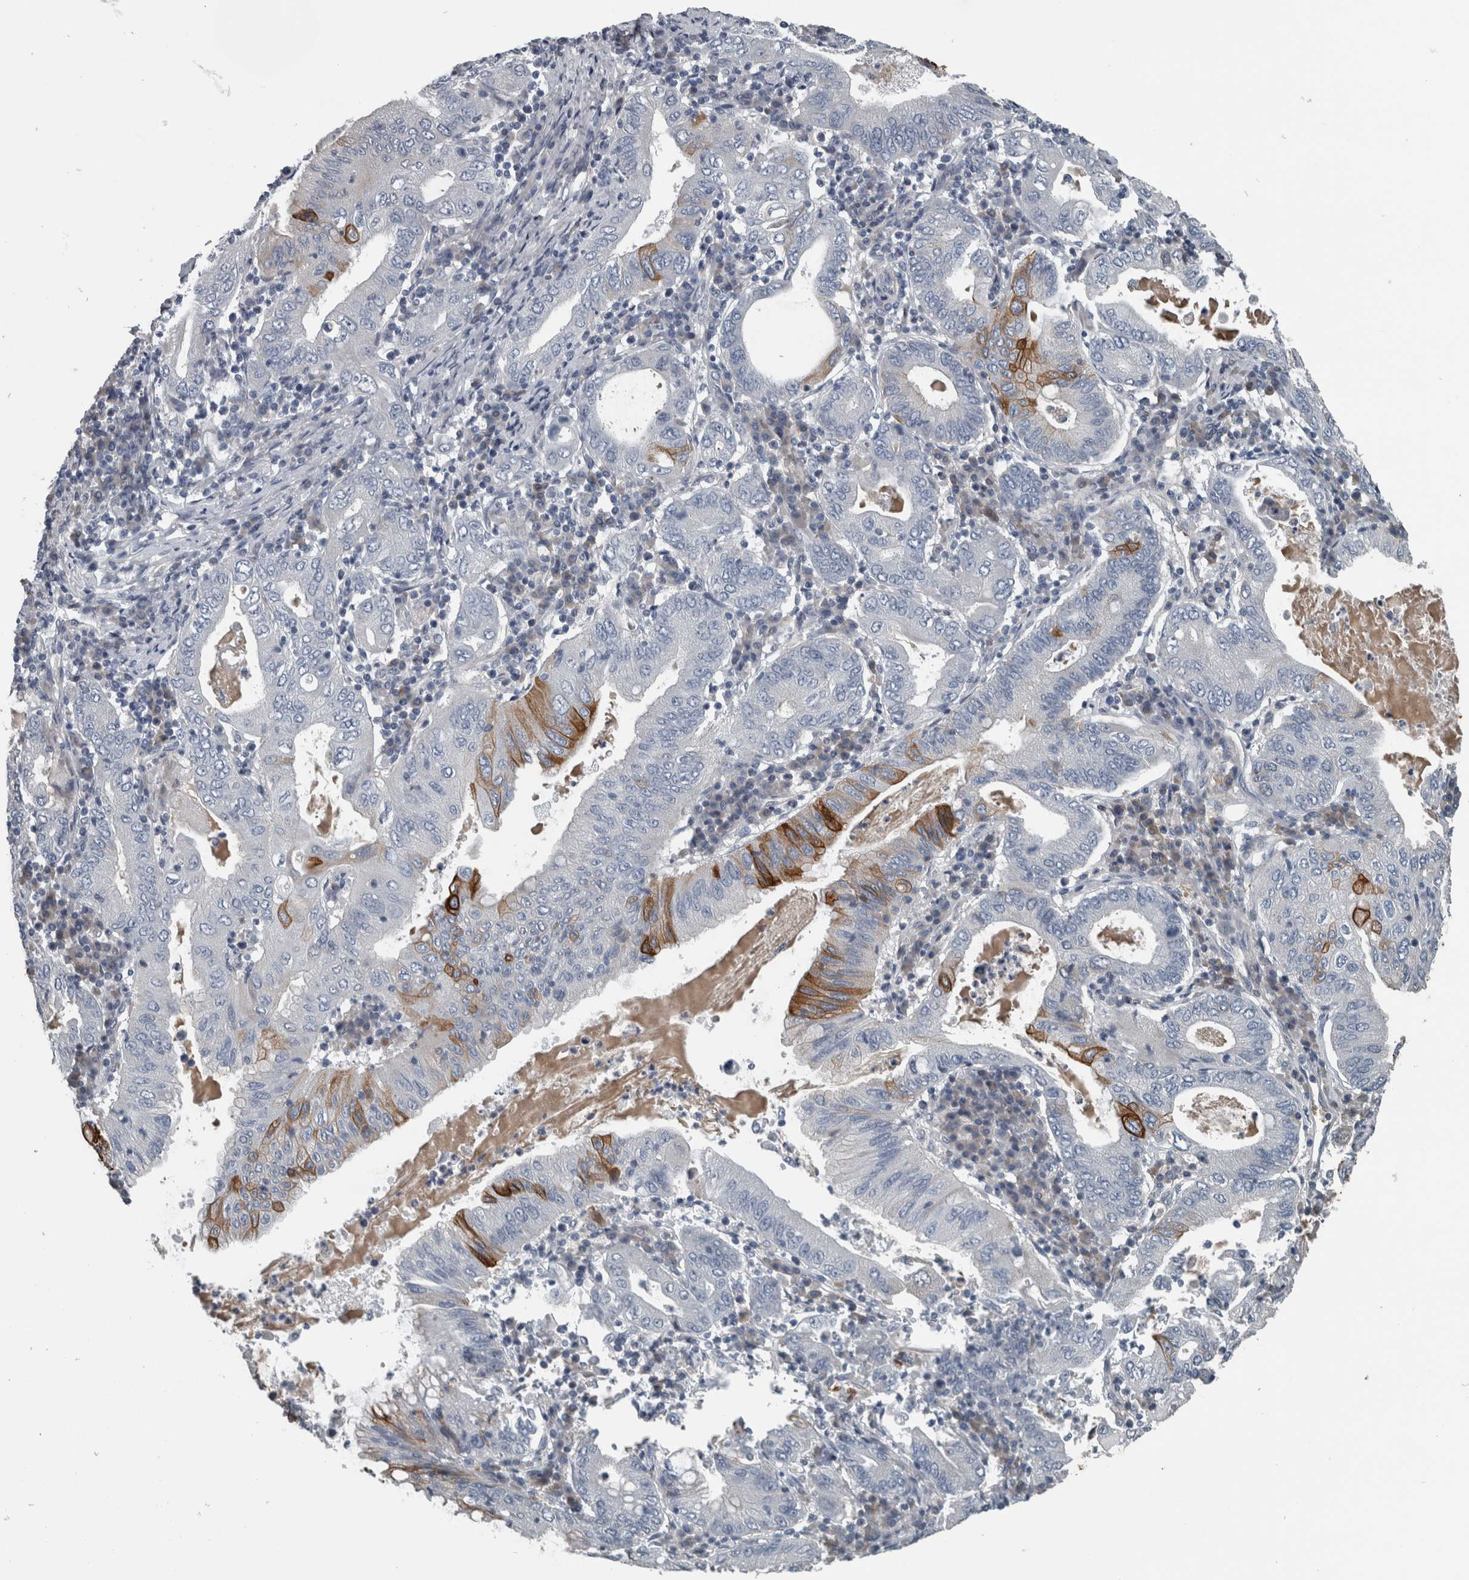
{"staining": {"intensity": "strong", "quantity": "<25%", "location": "cytoplasmic/membranous"}, "tissue": "stomach cancer", "cell_type": "Tumor cells", "image_type": "cancer", "snomed": [{"axis": "morphology", "description": "Normal tissue, NOS"}, {"axis": "morphology", "description": "Adenocarcinoma, NOS"}, {"axis": "topography", "description": "Esophagus"}, {"axis": "topography", "description": "Stomach, upper"}, {"axis": "topography", "description": "Peripheral nerve tissue"}], "caption": "This is a micrograph of immunohistochemistry staining of adenocarcinoma (stomach), which shows strong expression in the cytoplasmic/membranous of tumor cells.", "gene": "KRT20", "patient": {"sex": "male", "age": 62}}